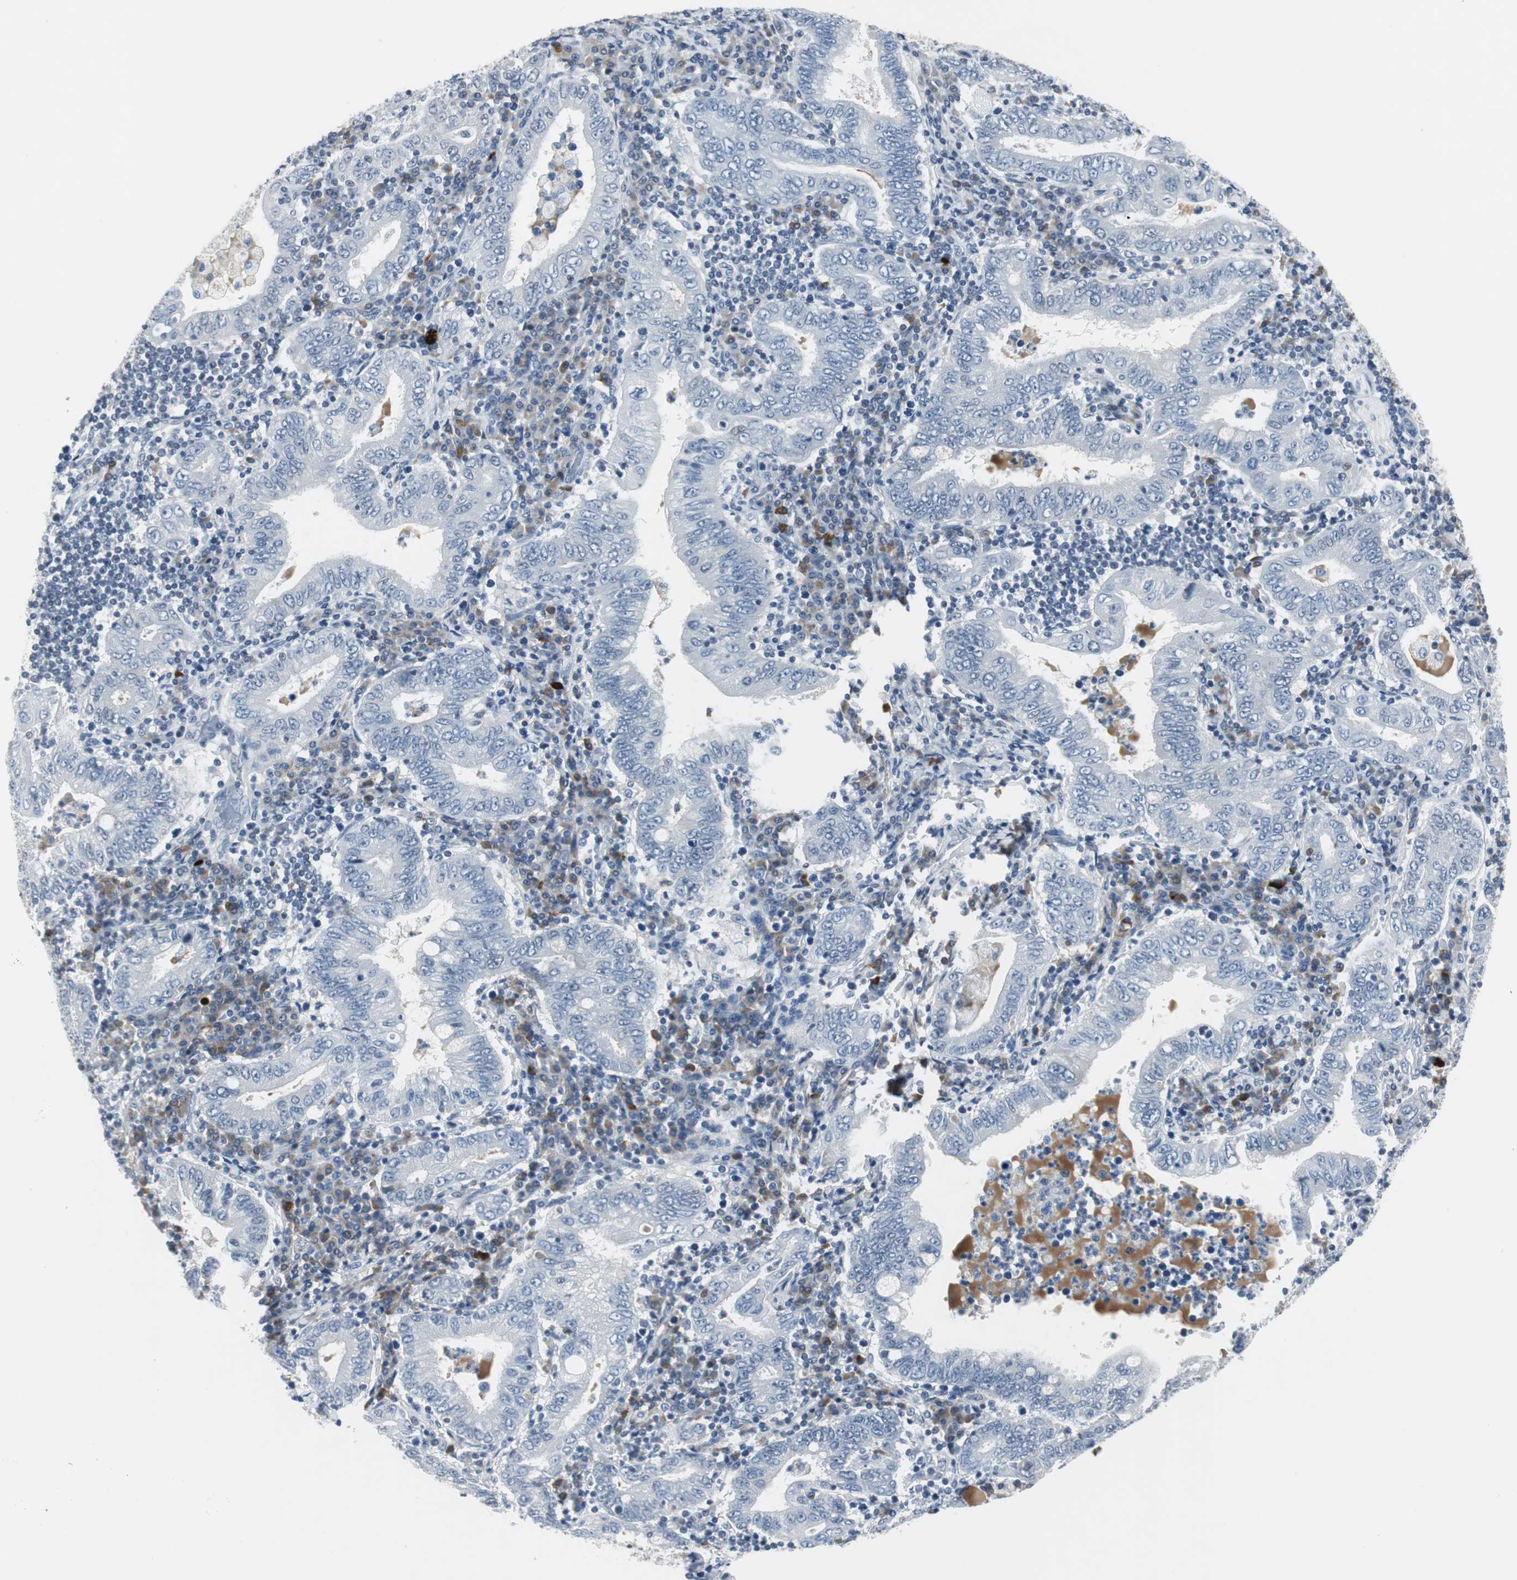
{"staining": {"intensity": "negative", "quantity": "none", "location": "none"}, "tissue": "stomach cancer", "cell_type": "Tumor cells", "image_type": "cancer", "snomed": [{"axis": "morphology", "description": "Normal tissue, NOS"}, {"axis": "morphology", "description": "Adenocarcinoma, NOS"}, {"axis": "topography", "description": "Esophagus"}, {"axis": "topography", "description": "Stomach, upper"}, {"axis": "topography", "description": "Peripheral nerve tissue"}], "caption": "Immunohistochemical staining of stomach cancer (adenocarcinoma) reveals no significant staining in tumor cells.", "gene": "ELK1", "patient": {"sex": "male", "age": 62}}